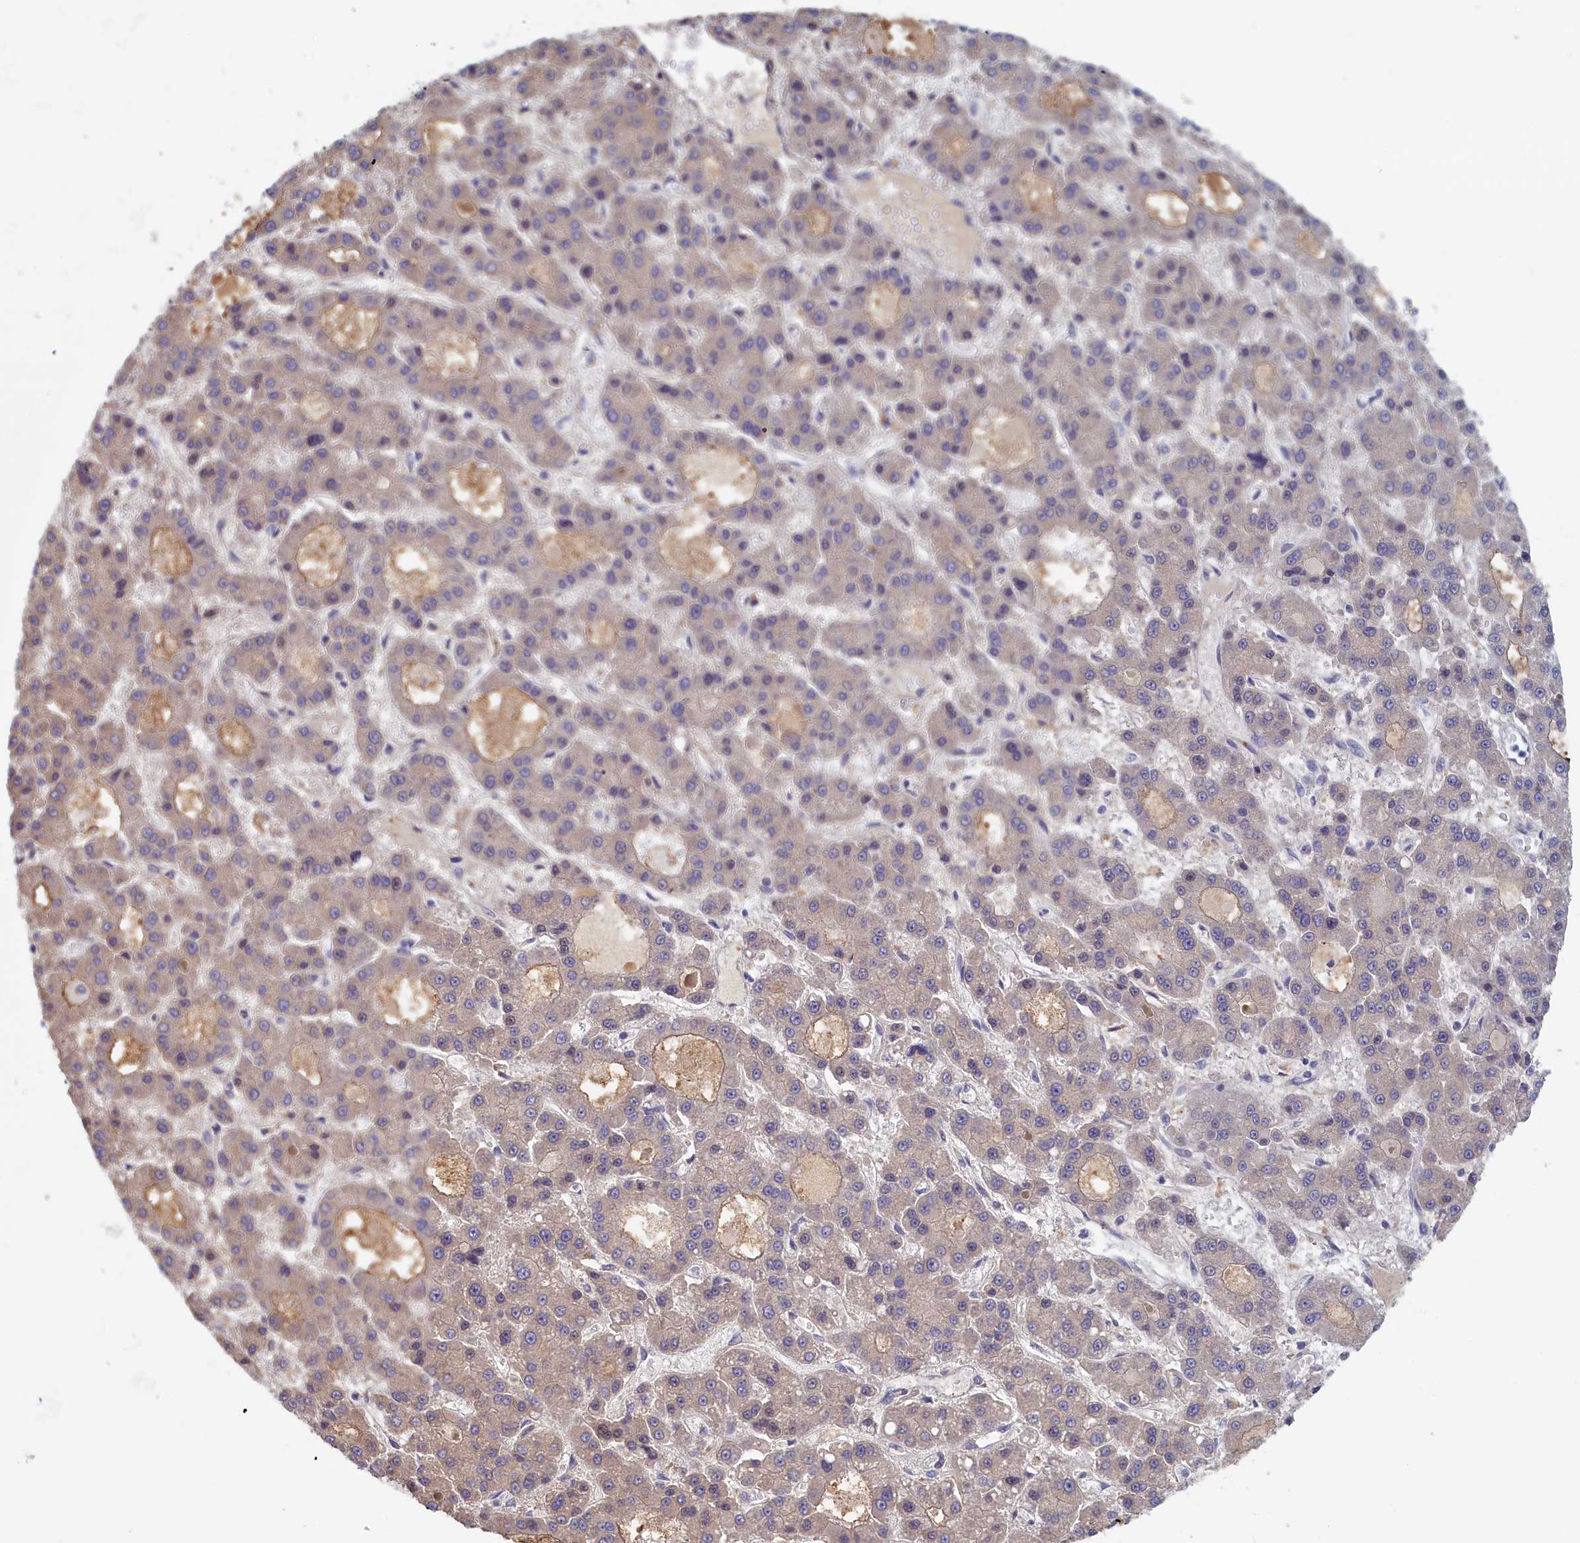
{"staining": {"intensity": "negative", "quantity": "none", "location": "none"}, "tissue": "liver cancer", "cell_type": "Tumor cells", "image_type": "cancer", "snomed": [{"axis": "morphology", "description": "Carcinoma, Hepatocellular, NOS"}, {"axis": "topography", "description": "Liver"}], "caption": "Liver cancer was stained to show a protein in brown. There is no significant staining in tumor cells.", "gene": "STX16", "patient": {"sex": "male", "age": 70}}